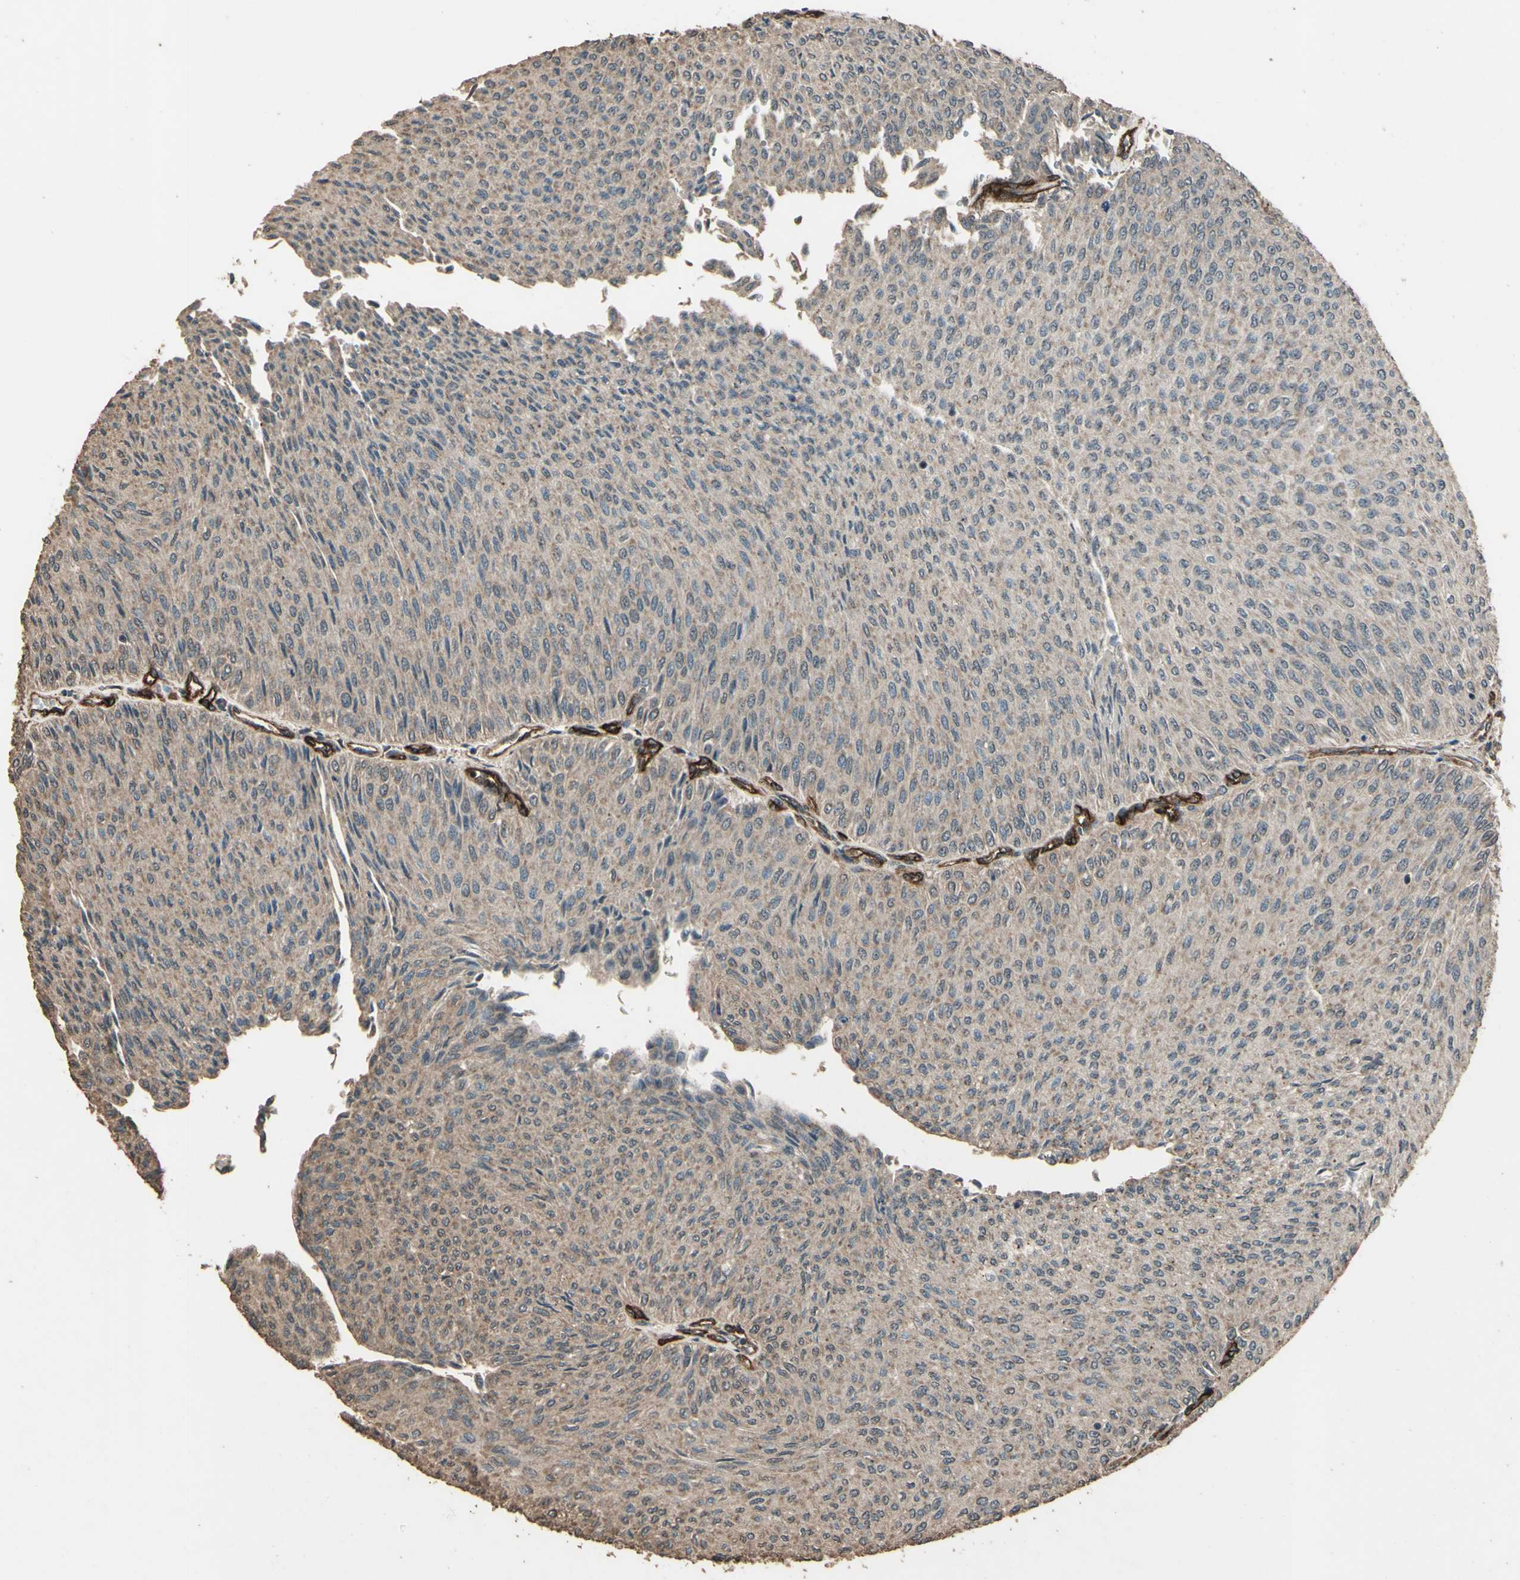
{"staining": {"intensity": "weak", "quantity": ">75%", "location": "cytoplasmic/membranous"}, "tissue": "urothelial cancer", "cell_type": "Tumor cells", "image_type": "cancer", "snomed": [{"axis": "morphology", "description": "Urothelial carcinoma, Low grade"}, {"axis": "topography", "description": "Urinary bladder"}], "caption": "This histopathology image displays immunohistochemistry (IHC) staining of human urothelial carcinoma (low-grade), with low weak cytoplasmic/membranous expression in approximately >75% of tumor cells.", "gene": "TSPO", "patient": {"sex": "male", "age": 78}}